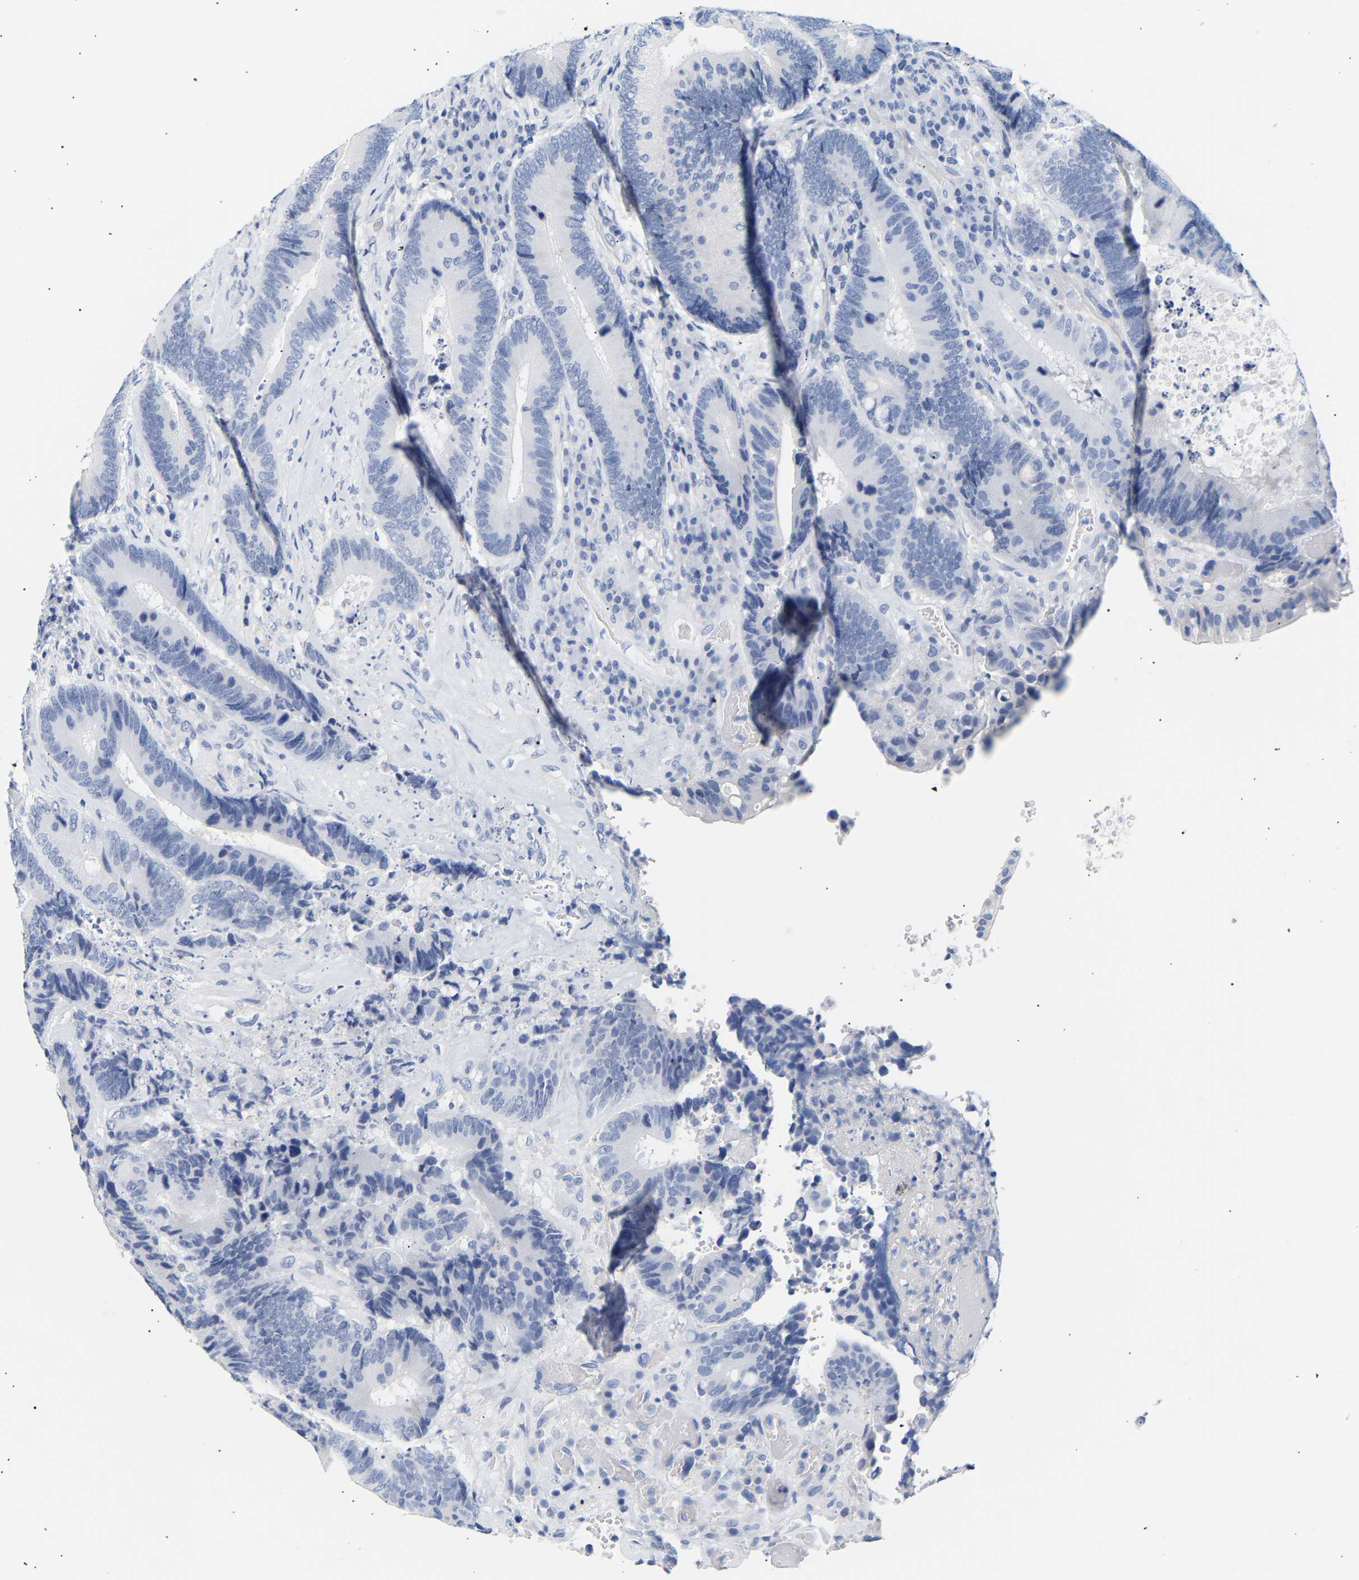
{"staining": {"intensity": "negative", "quantity": "none", "location": "none"}, "tissue": "colorectal cancer", "cell_type": "Tumor cells", "image_type": "cancer", "snomed": [{"axis": "morphology", "description": "Adenocarcinoma, NOS"}, {"axis": "topography", "description": "Rectum"}], "caption": "High power microscopy image of an IHC image of colorectal cancer (adenocarcinoma), revealing no significant expression in tumor cells. (DAB (3,3'-diaminobenzidine) immunohistochemistry with hematoxylin counter stain).", "gene": "SPINK2", "patient": {"sex": "female", "age": 89}}